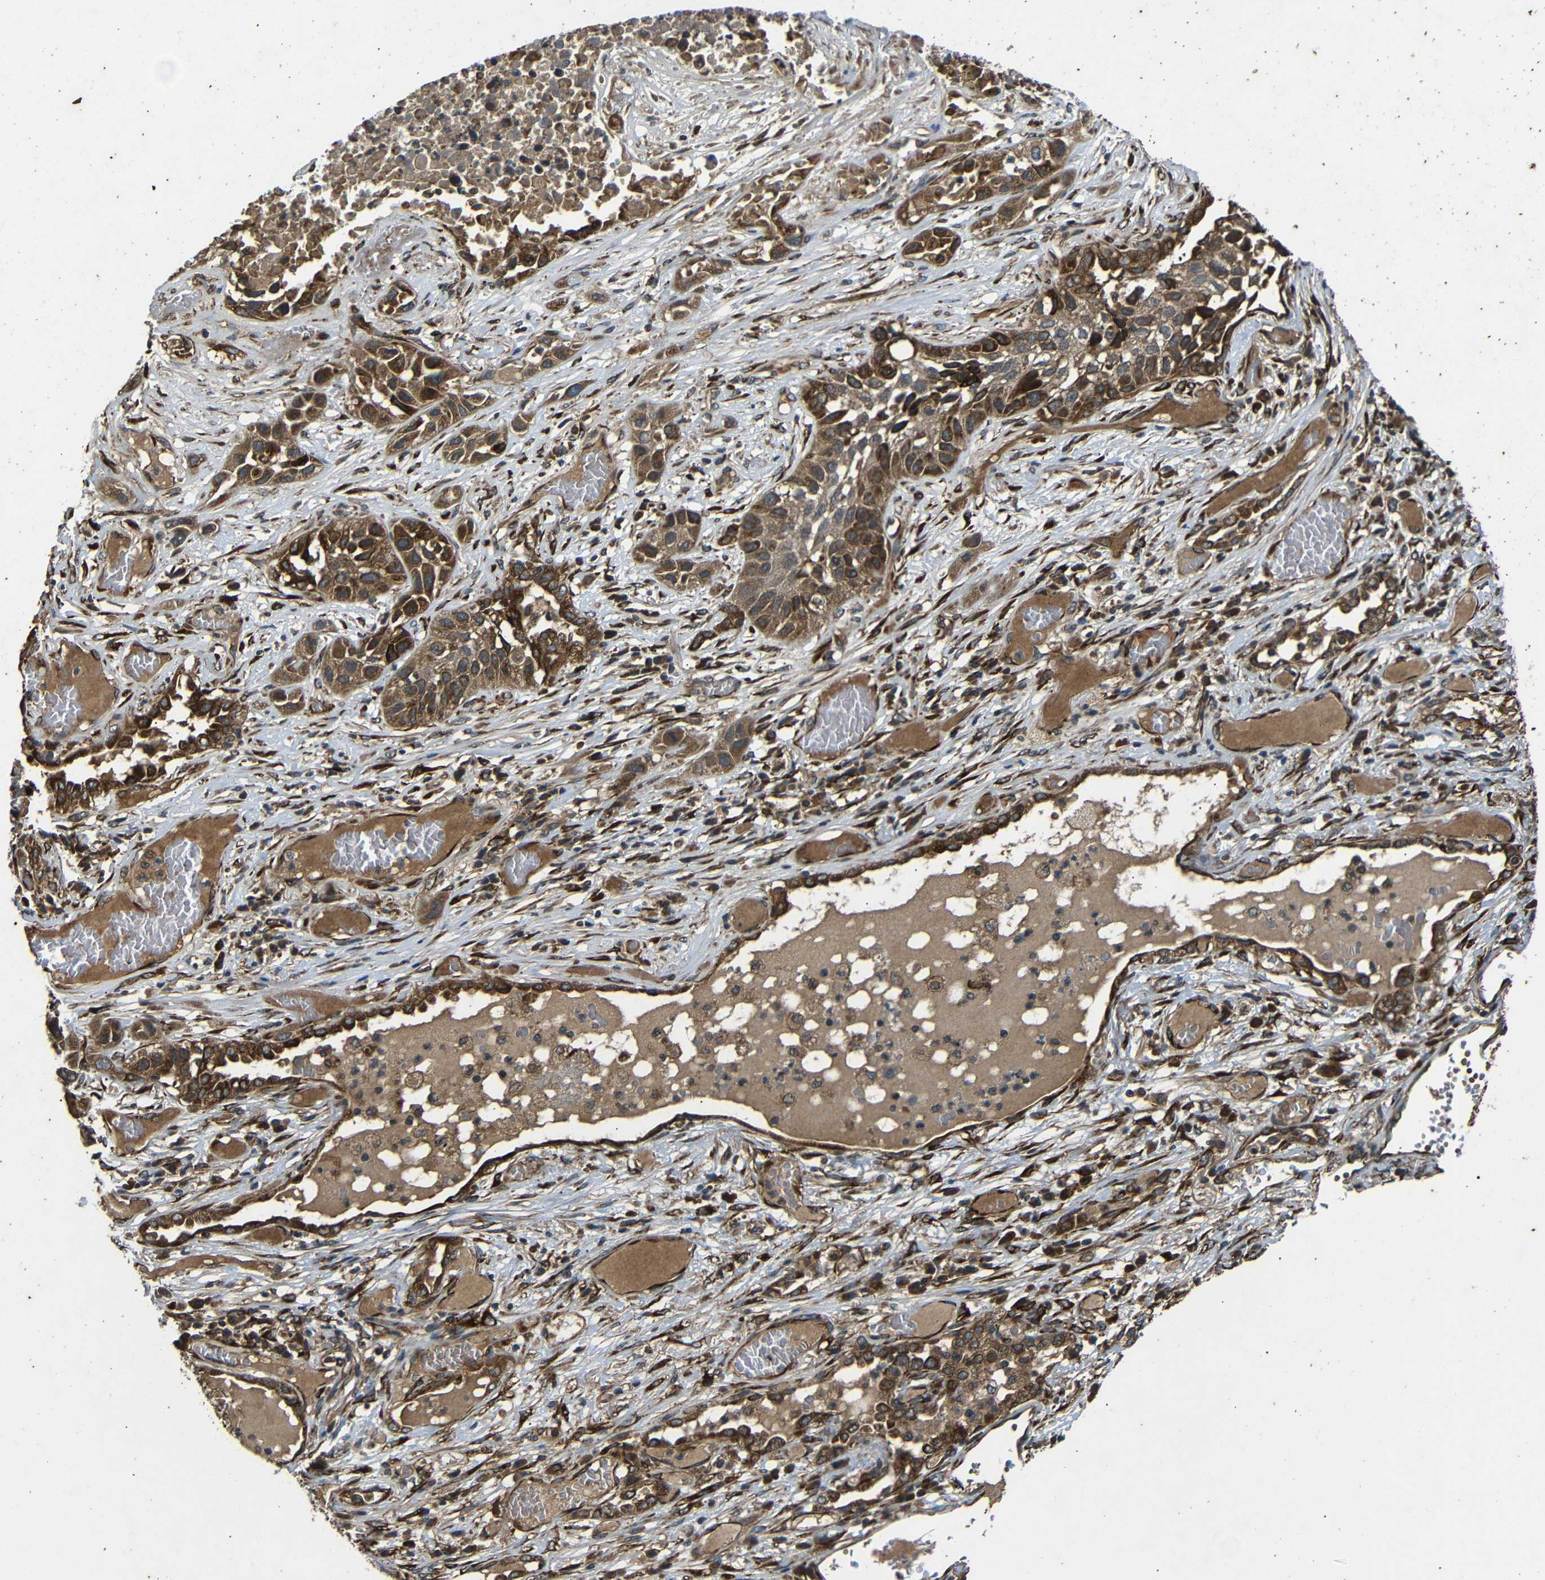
{"staining": {"intensity": "moderate", "quantity": ">75%", "location": "cytoplasmic/membranous"}, "tissue": "lung cancer", "cell_type": "Tumor cells", "image_type": "cancer", "snomed": [{"axis": "morphology", "description": "Squamous cell carcinoma, NOS"}, {"axis": "topography", "description": "Lung"}], "caption": "High-power microscopy captured an IHC image of lung squamous cell carcinoma, revealing moderate cytoplasmic/membranous staining in about >75% of tumor cells.", "gene": "TRPC1", "patient": {"sex": "male", "age": 71}}